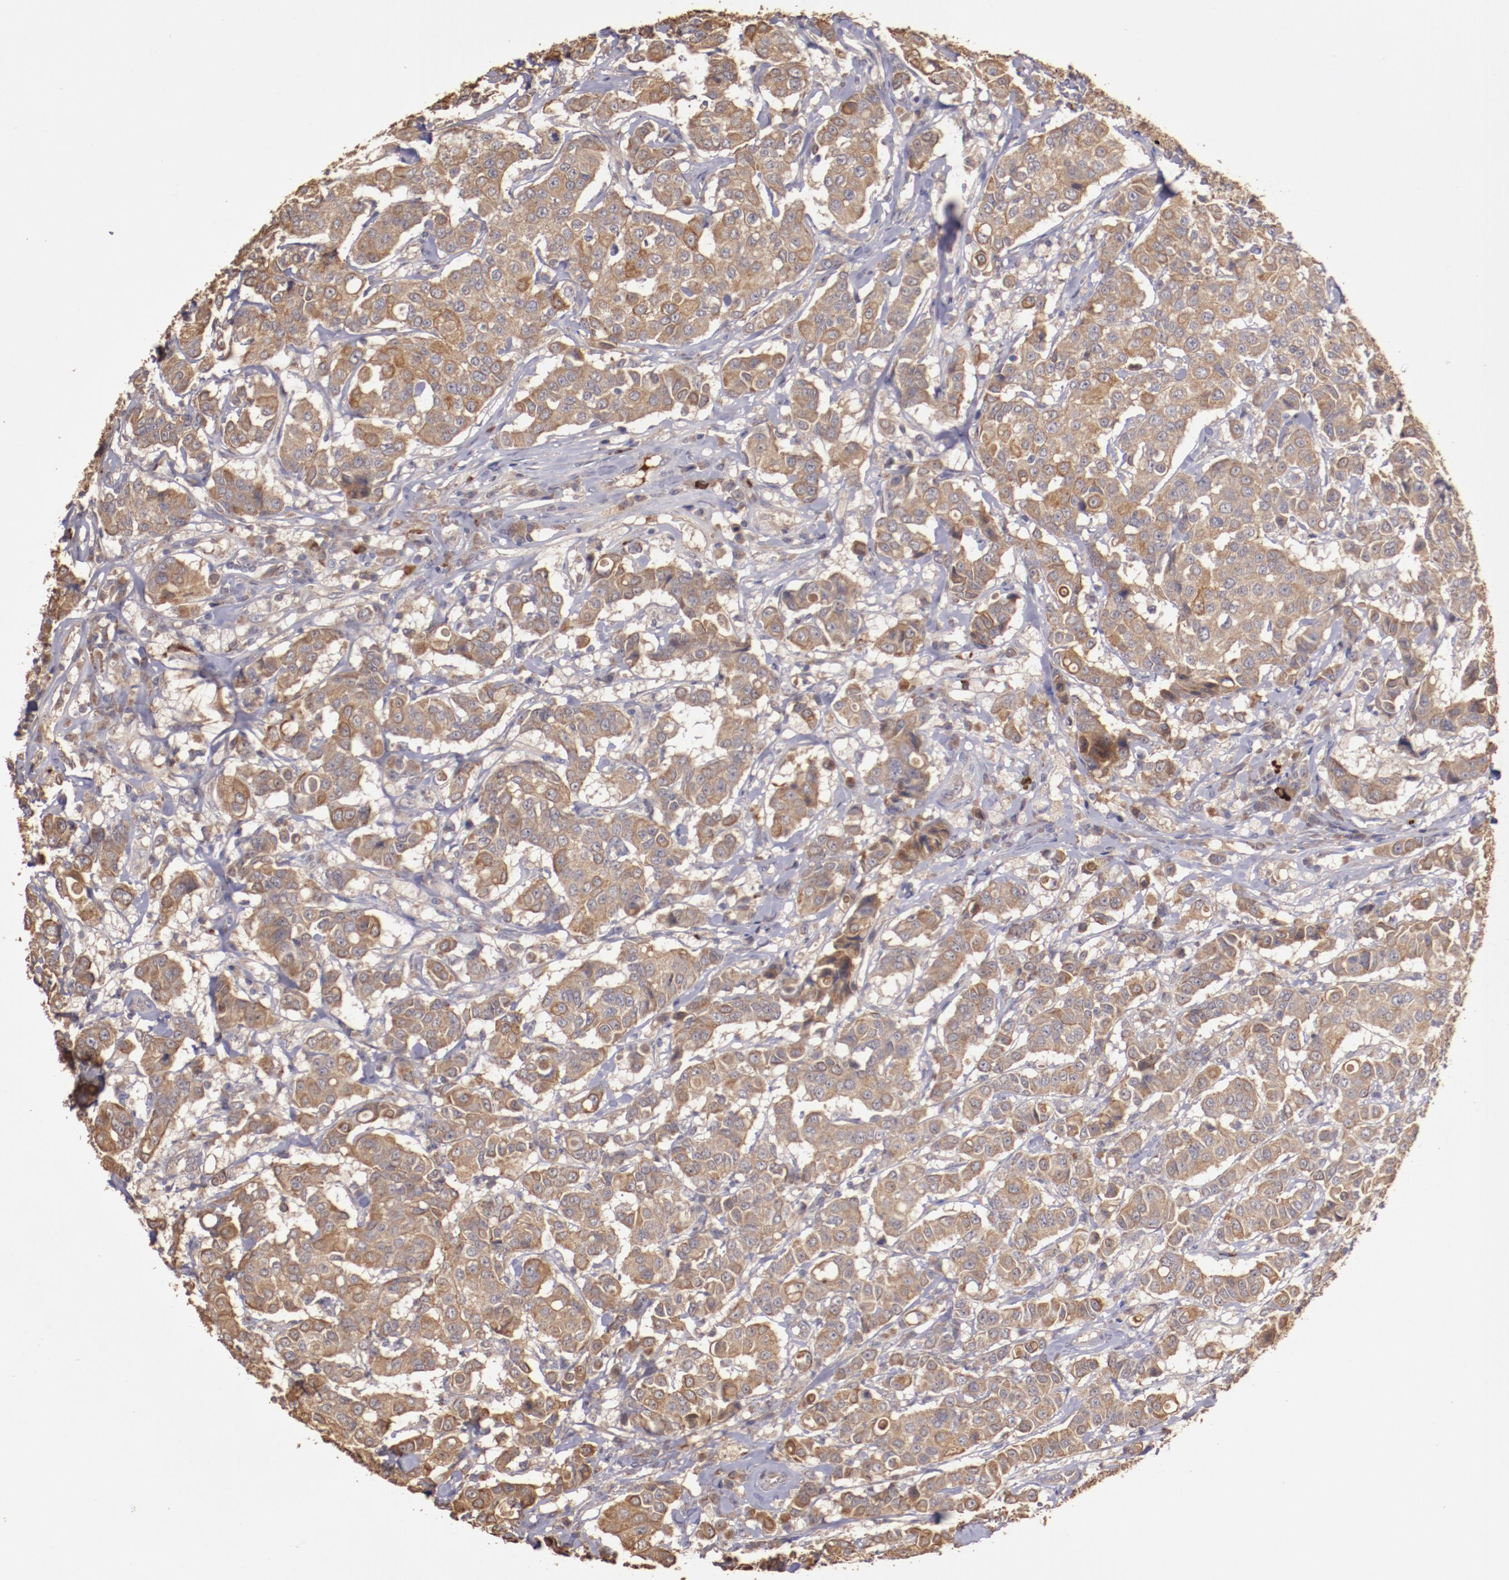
{"staining": {"intensity": "moderate", "quantity": ">75%", "location": "cytoplasmic/membranous"}, "tissue": "breast cancer", "cell_type": "Tumor cells", "image_type": "cancer", "snomed": [{"axis": "morphology", "description": "Duct carcinoma"}, {"axis": "topography", "description": "Breast"}], "caption": "A histopathology image of human breast invasive ductal carcinoma stained for a protein displays moderate cytoplasmic/membranous brown staining in tumor cells.", "gene": "SRRD", "patient": {"sex": "female", "age": 27}}